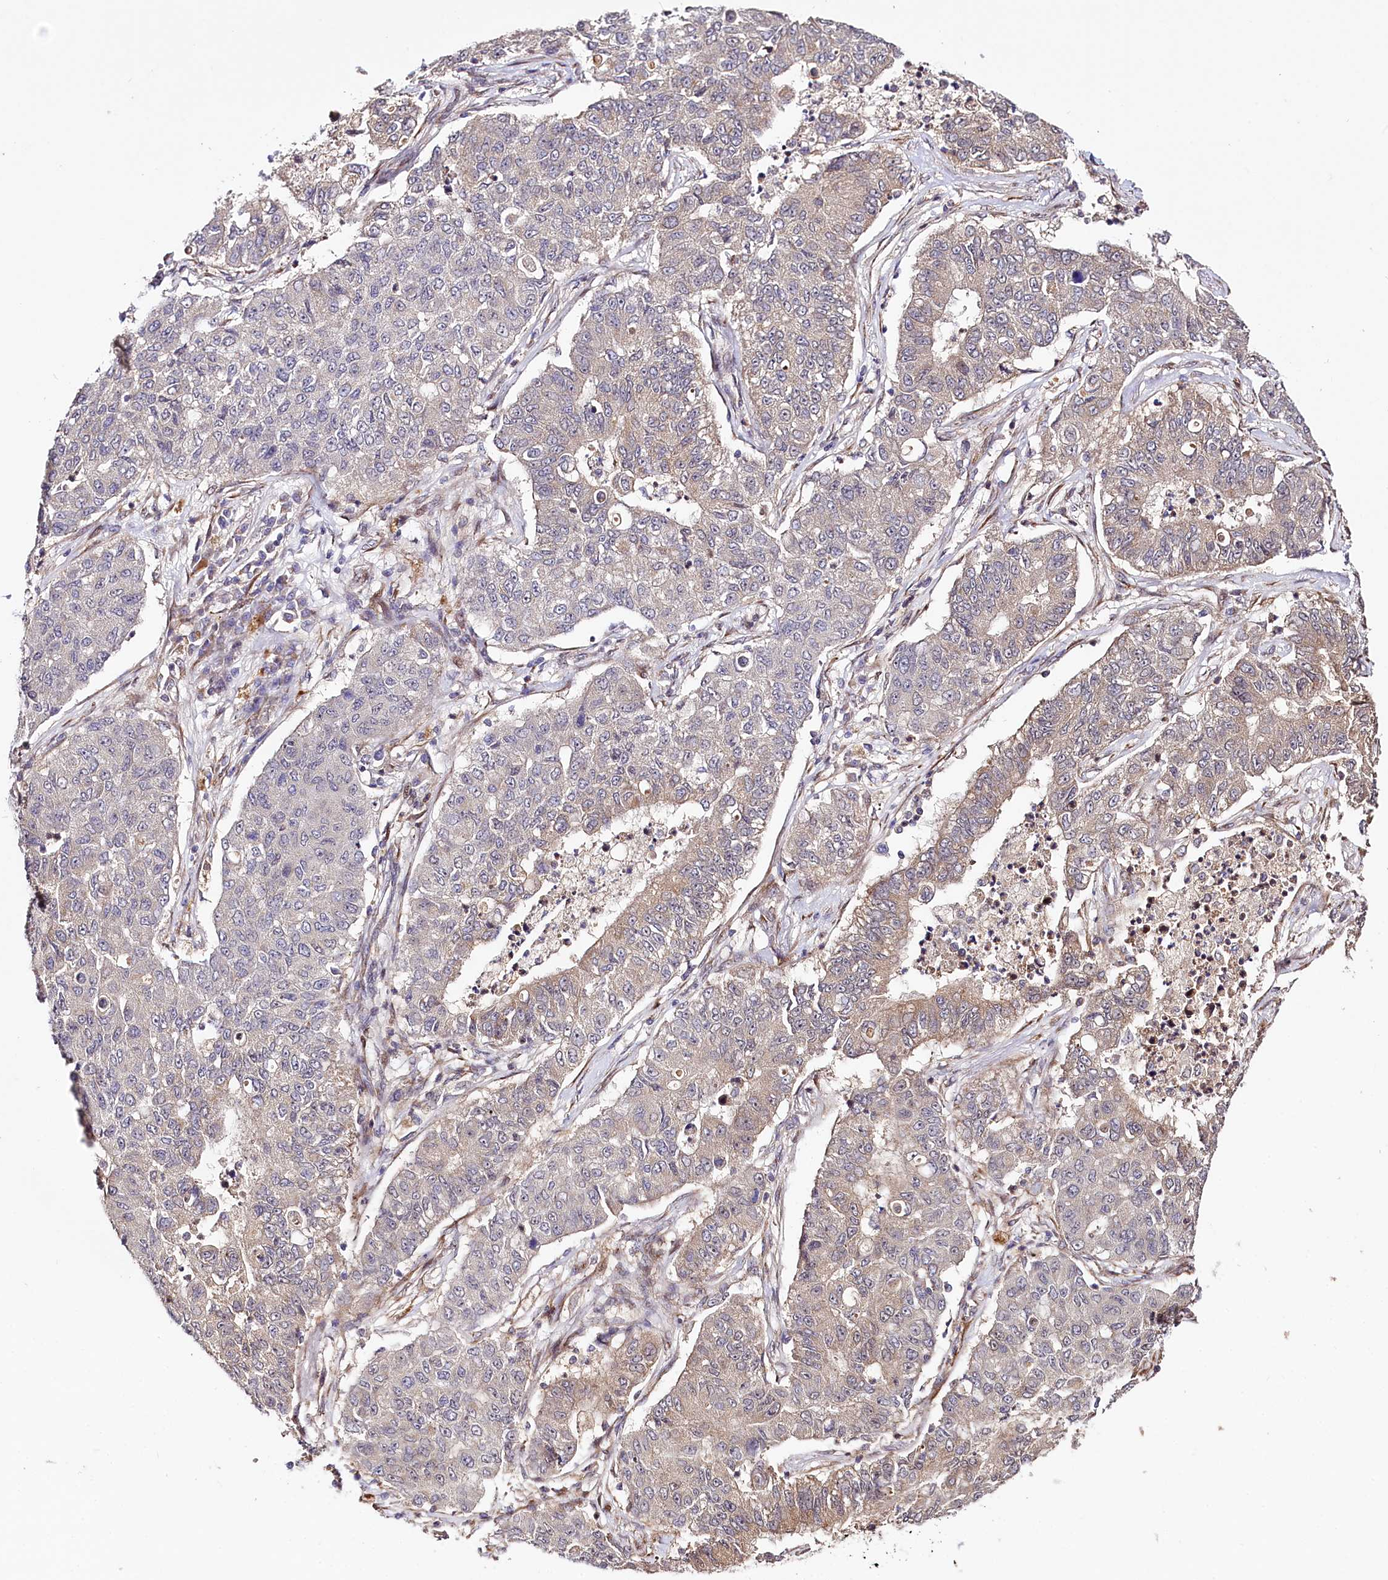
{"staining": {"intensity": "weak", "quantity": "<25%", "location": "cytoplasmic/membranous"}, "tissue": "lung cancer", "cell_type": "Tumor cells", "image_type": "cancer", "snomed": [{"axis": "morphology", "description": "Squamous cell carcinoma, NOS"}, {"axis": "topography", "description": "Lung"}], "caption": "DAB immunohistochemical staining of human lung cancer reveals no significant positivity in tumor cells.", "gene": "CUTC", "patient": {"sex": "male", "age": 74}}